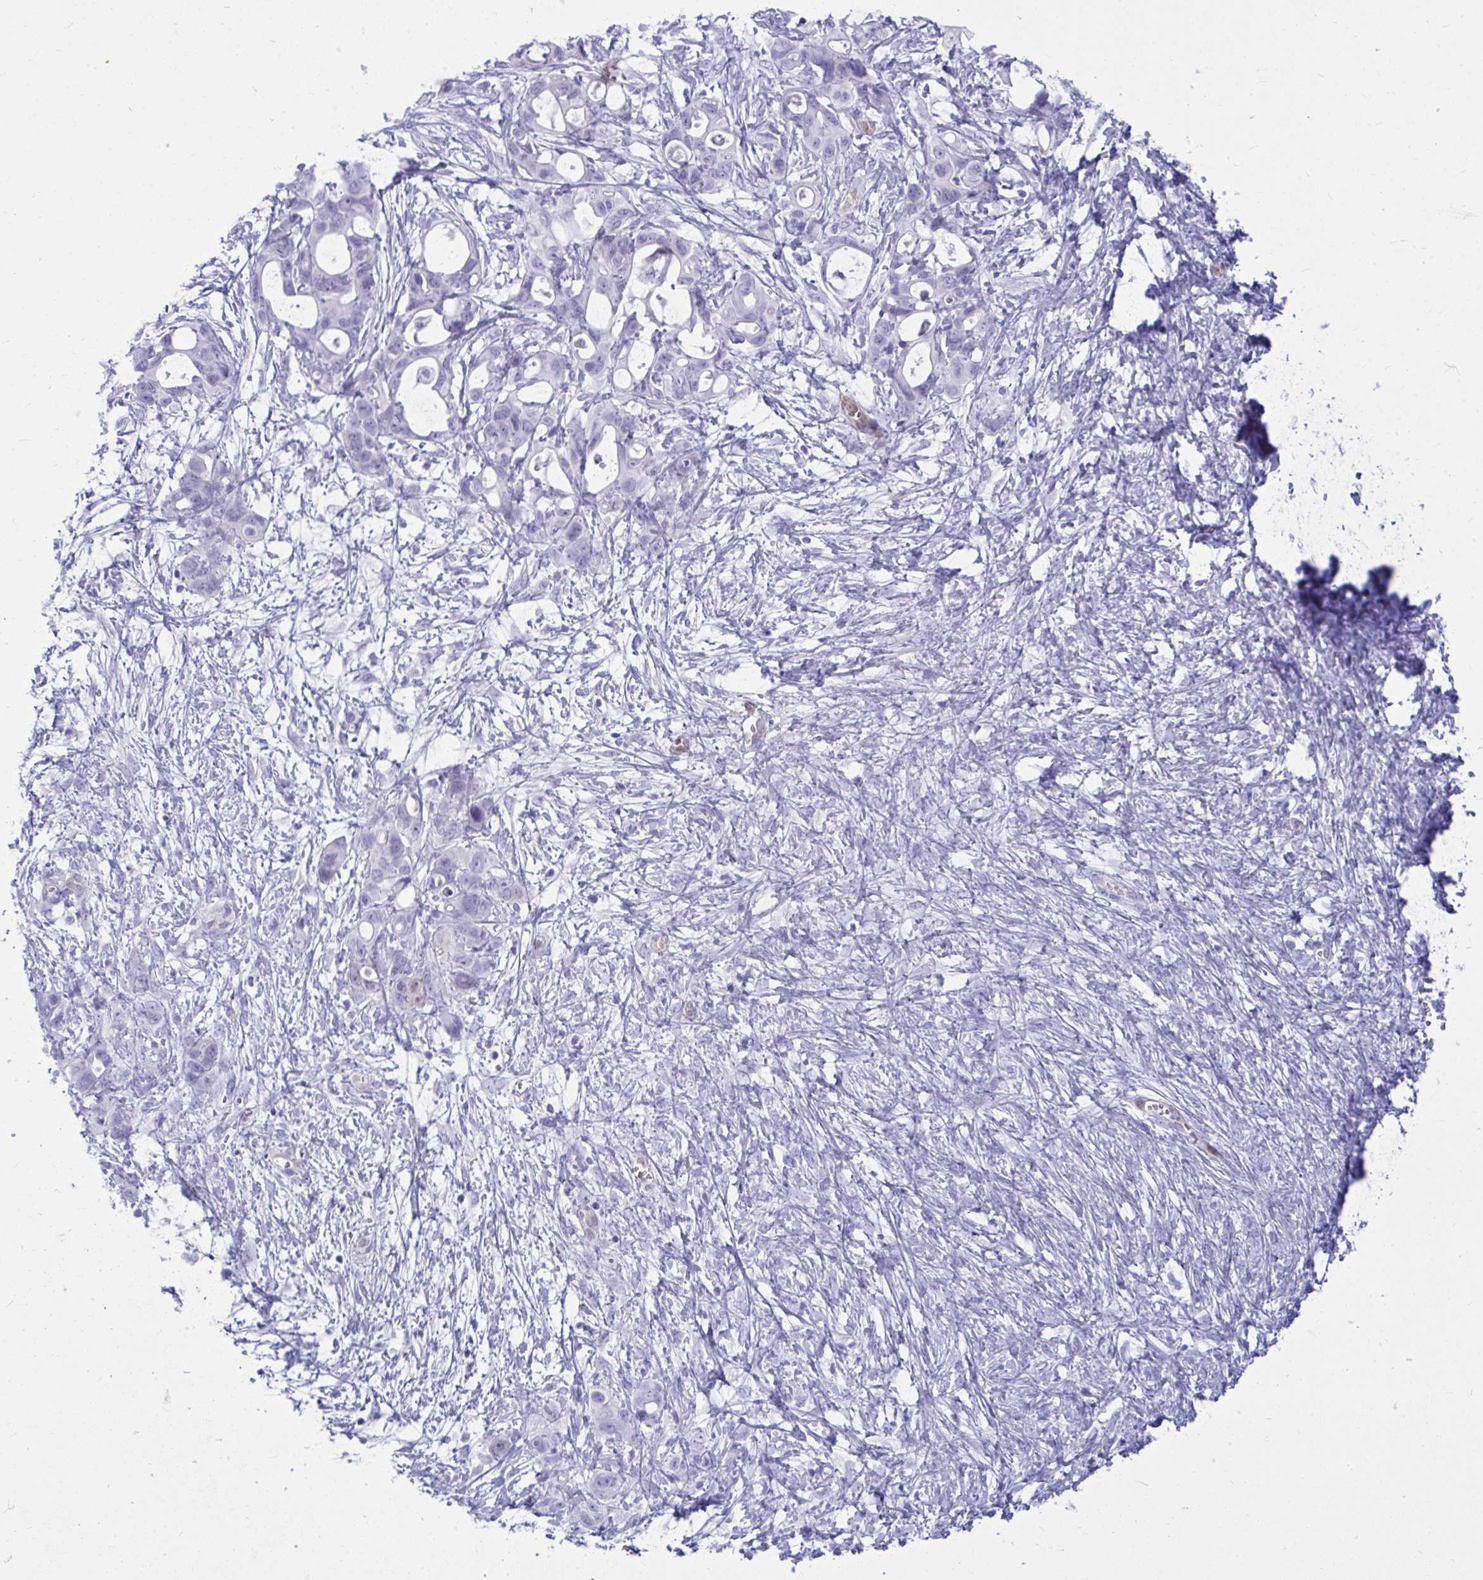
{"staining": {"intensity": "negative", "quantity": "none", "location": "none"}, "tissue": "ovarian cancer", "cell_type": "Tumor cells", "image_type": "cancer", "snomed": [{"axis": "morphology", "description": "Cystadenocarcinoma, mucinous, NOS"}, {"axis": "topography", "description": "Ovary"}], "caption": "IHC of ovarian cancer exhibits no positivity in tumor cells.", "gene": "LIMS2", "patient": {"sex": "female", "age": 70}}